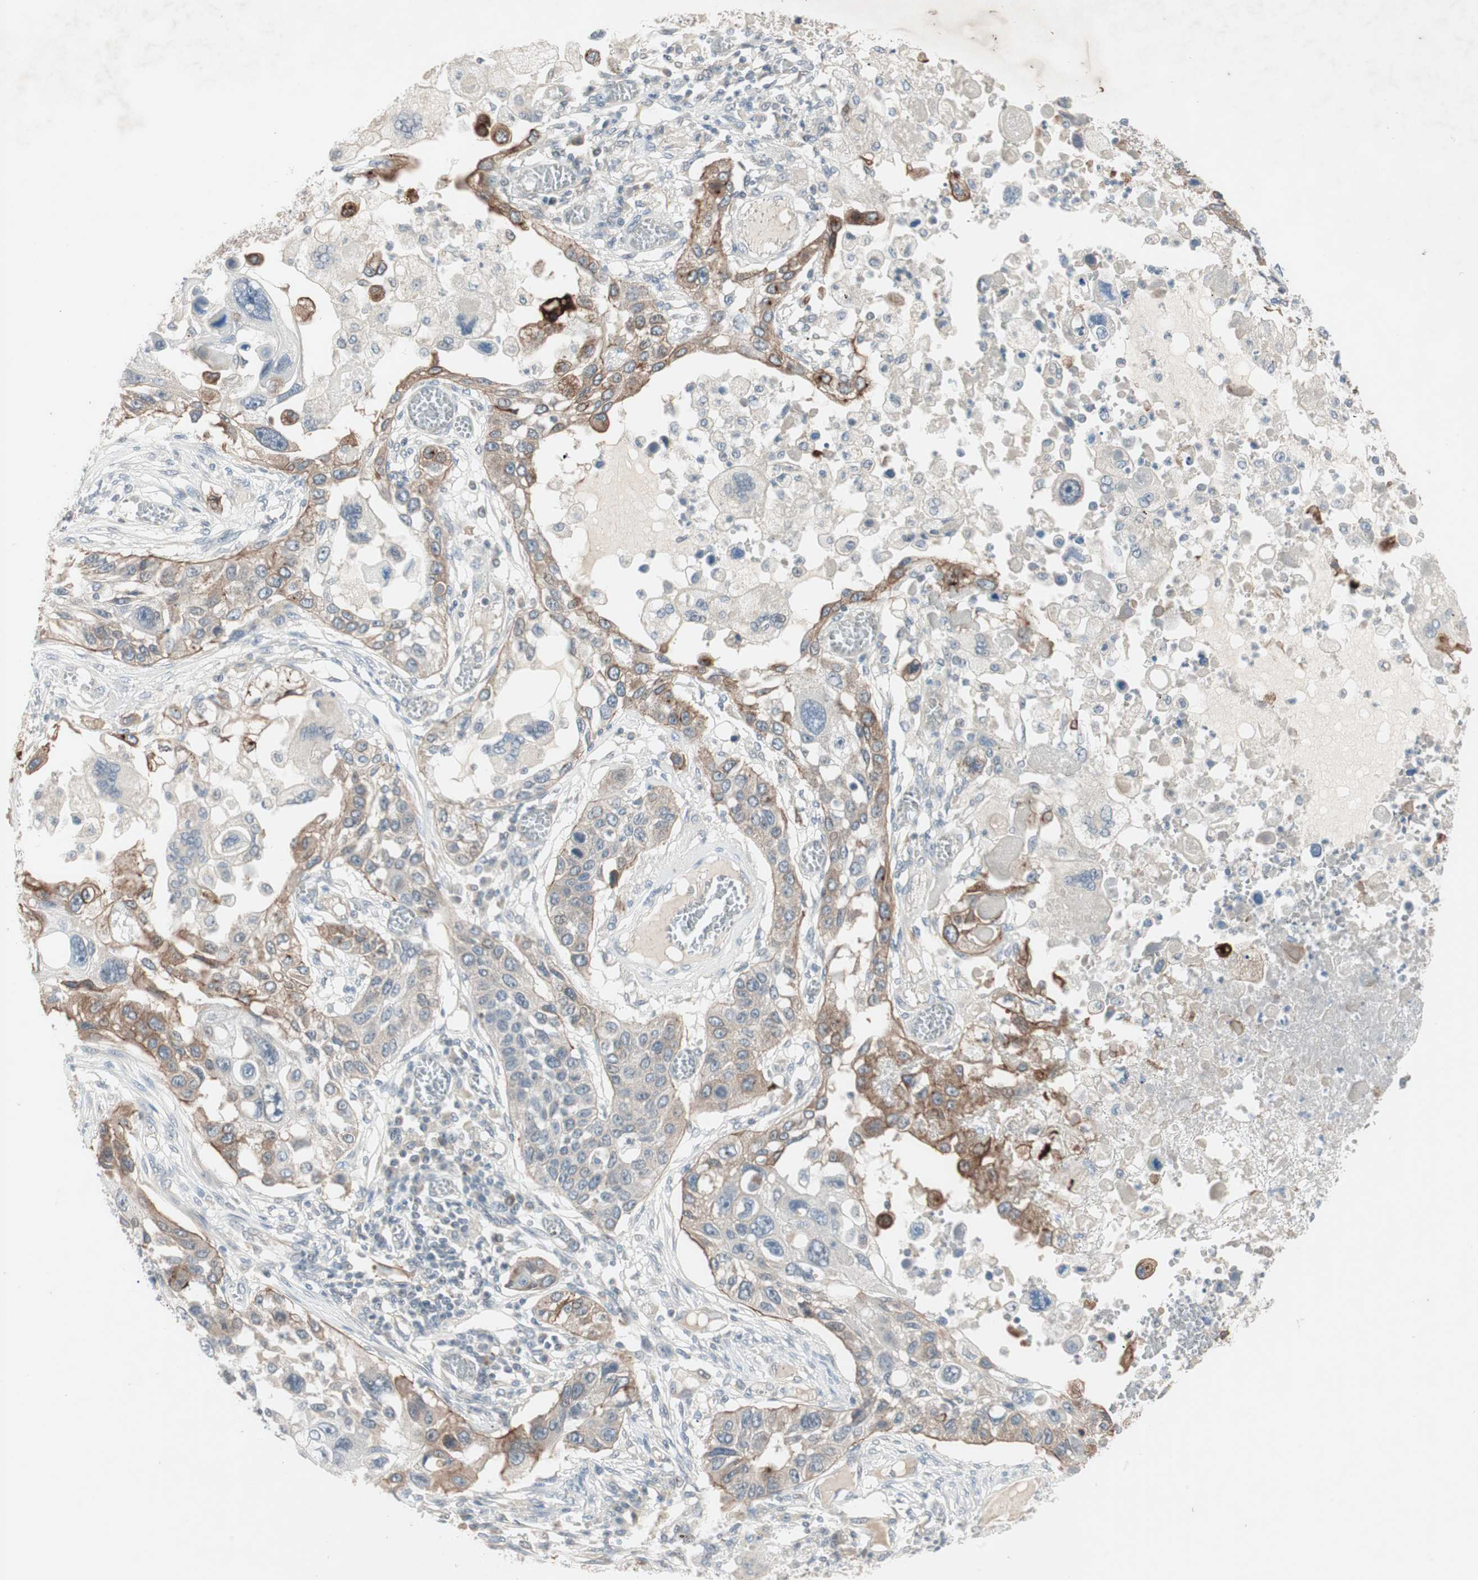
{"staining": {"intensity": "moderate", "quantity": "25%-75%", "location": "cytoplasmic/membranous"}, "tissue": "lung cancer", "cell_type": "Tumor cells", "image_type": "cancer", "snomed": [{"axis": "morphology", "description": "Squamous cell carcinoma, NOS"}, {"axis": "topography", "description": "Lung"}], "caption": "A high-resolution histopathology image shows IHC staining of lung squamous cell carcinoma, which exhibits moderate cytoplasmic/membranous expression in about 25%-75% of tumor cells.", "gene": "ITGB4", "patient": {"sex": "male", "age": 71}}